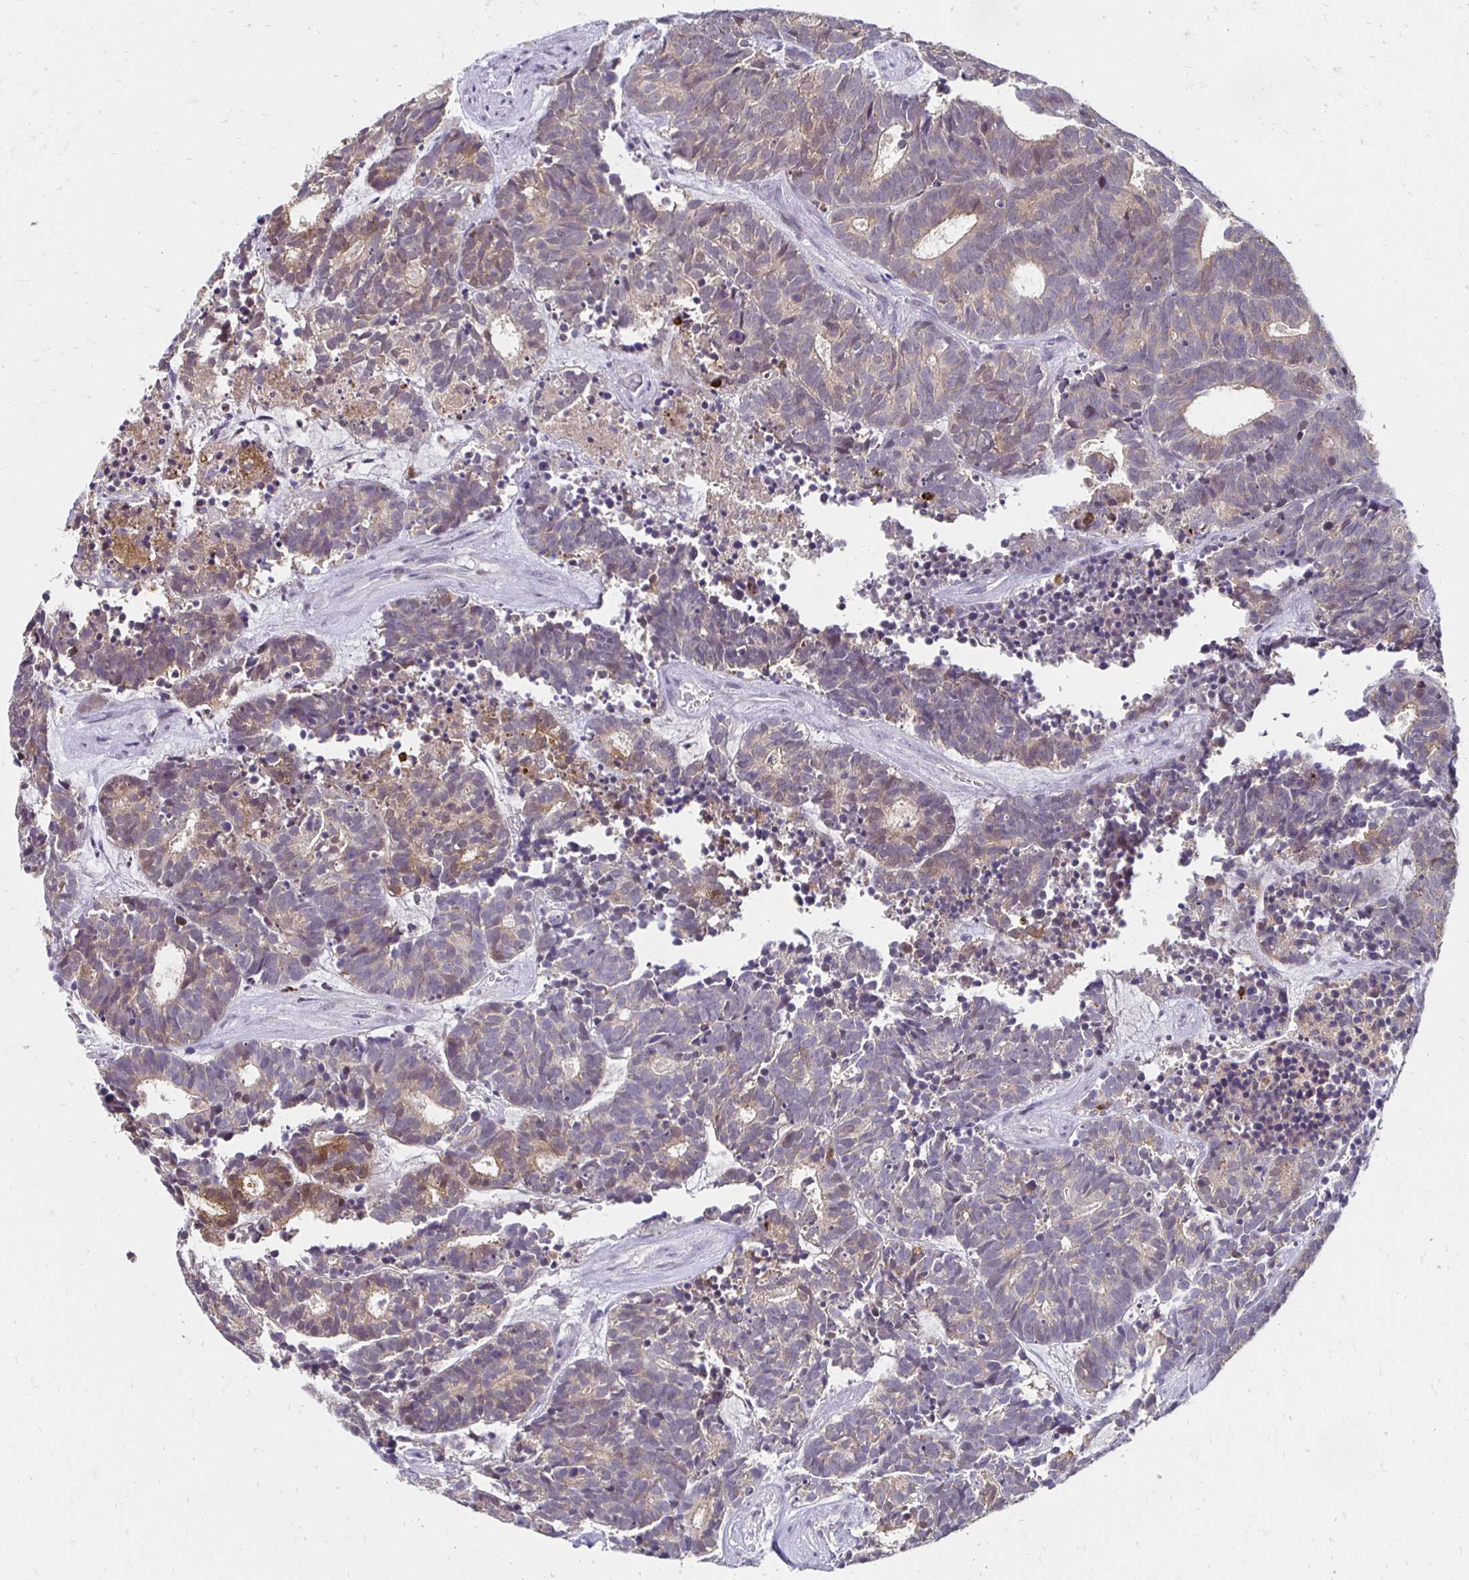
{"staining": {"intensity": "weak", "quantity": "<25%", "location": "cytoplasmic/membranous"}, "tissue": "head and neck cancer", "cell_type": "Tumor cells", "image_type": "cancer", "snomed": [{"axis": "morphology", "description": "Adenocarcinoma, NOS"}, {"axis": "topography", "description": "Head-Neck"}], "caption": "A high-resolution micrograph shows immunohistochemistry staining of head and neck cancer, which reveals no significant expression in tumor cells. The staining was performed using DAB (3,3'-diaminobenzidine) to visualize the protein expression in brown, while the nuclei were stained in blue with hematoxylin (Magnification: 20x).", "gene": "PADI2", "patient": {"sex": "female", "age": 81}}